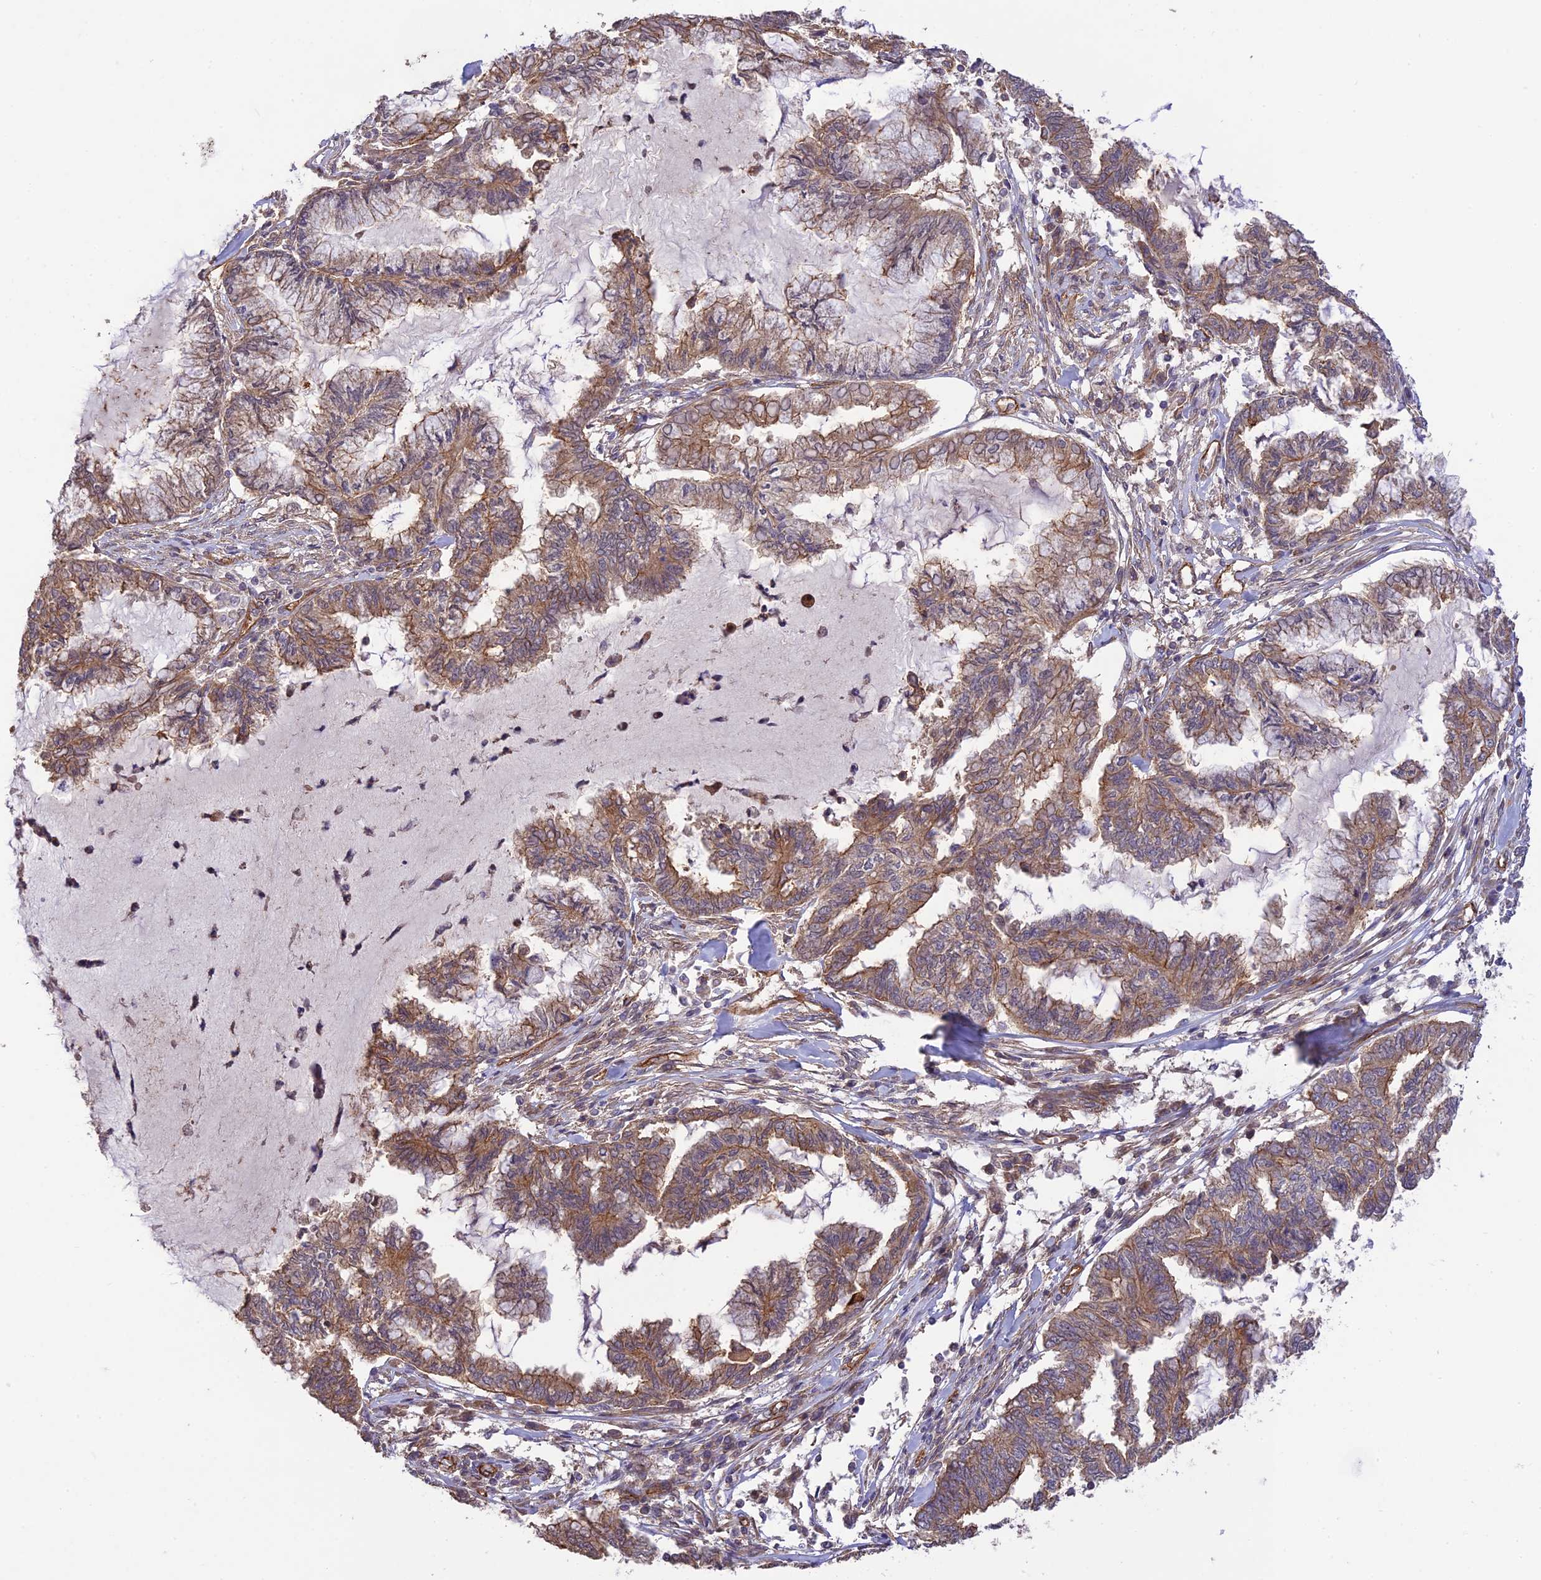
{"staining": {"intensity": "moderate", "quantity": "25%-75%", "location": "cytoplasmic/membranous"}, "tissue": "endometrial cancer", "cell_type": "Tumor cells", "image_type": "cancer", "snomed": [{"axis": "morphology", "description": "Adenocarcinoma, NOS"}, {"axis": "topography", "description": "Endometrium"}], "caption": "About 25%-75% of tumor cells in human endometrial cancer reveal moderate cytoplasmic/membranous protein staining as visualized by brown immunohistochemical staining.", "gene": "HOMER2", "patient": {"sex": "female", "age": 86}}